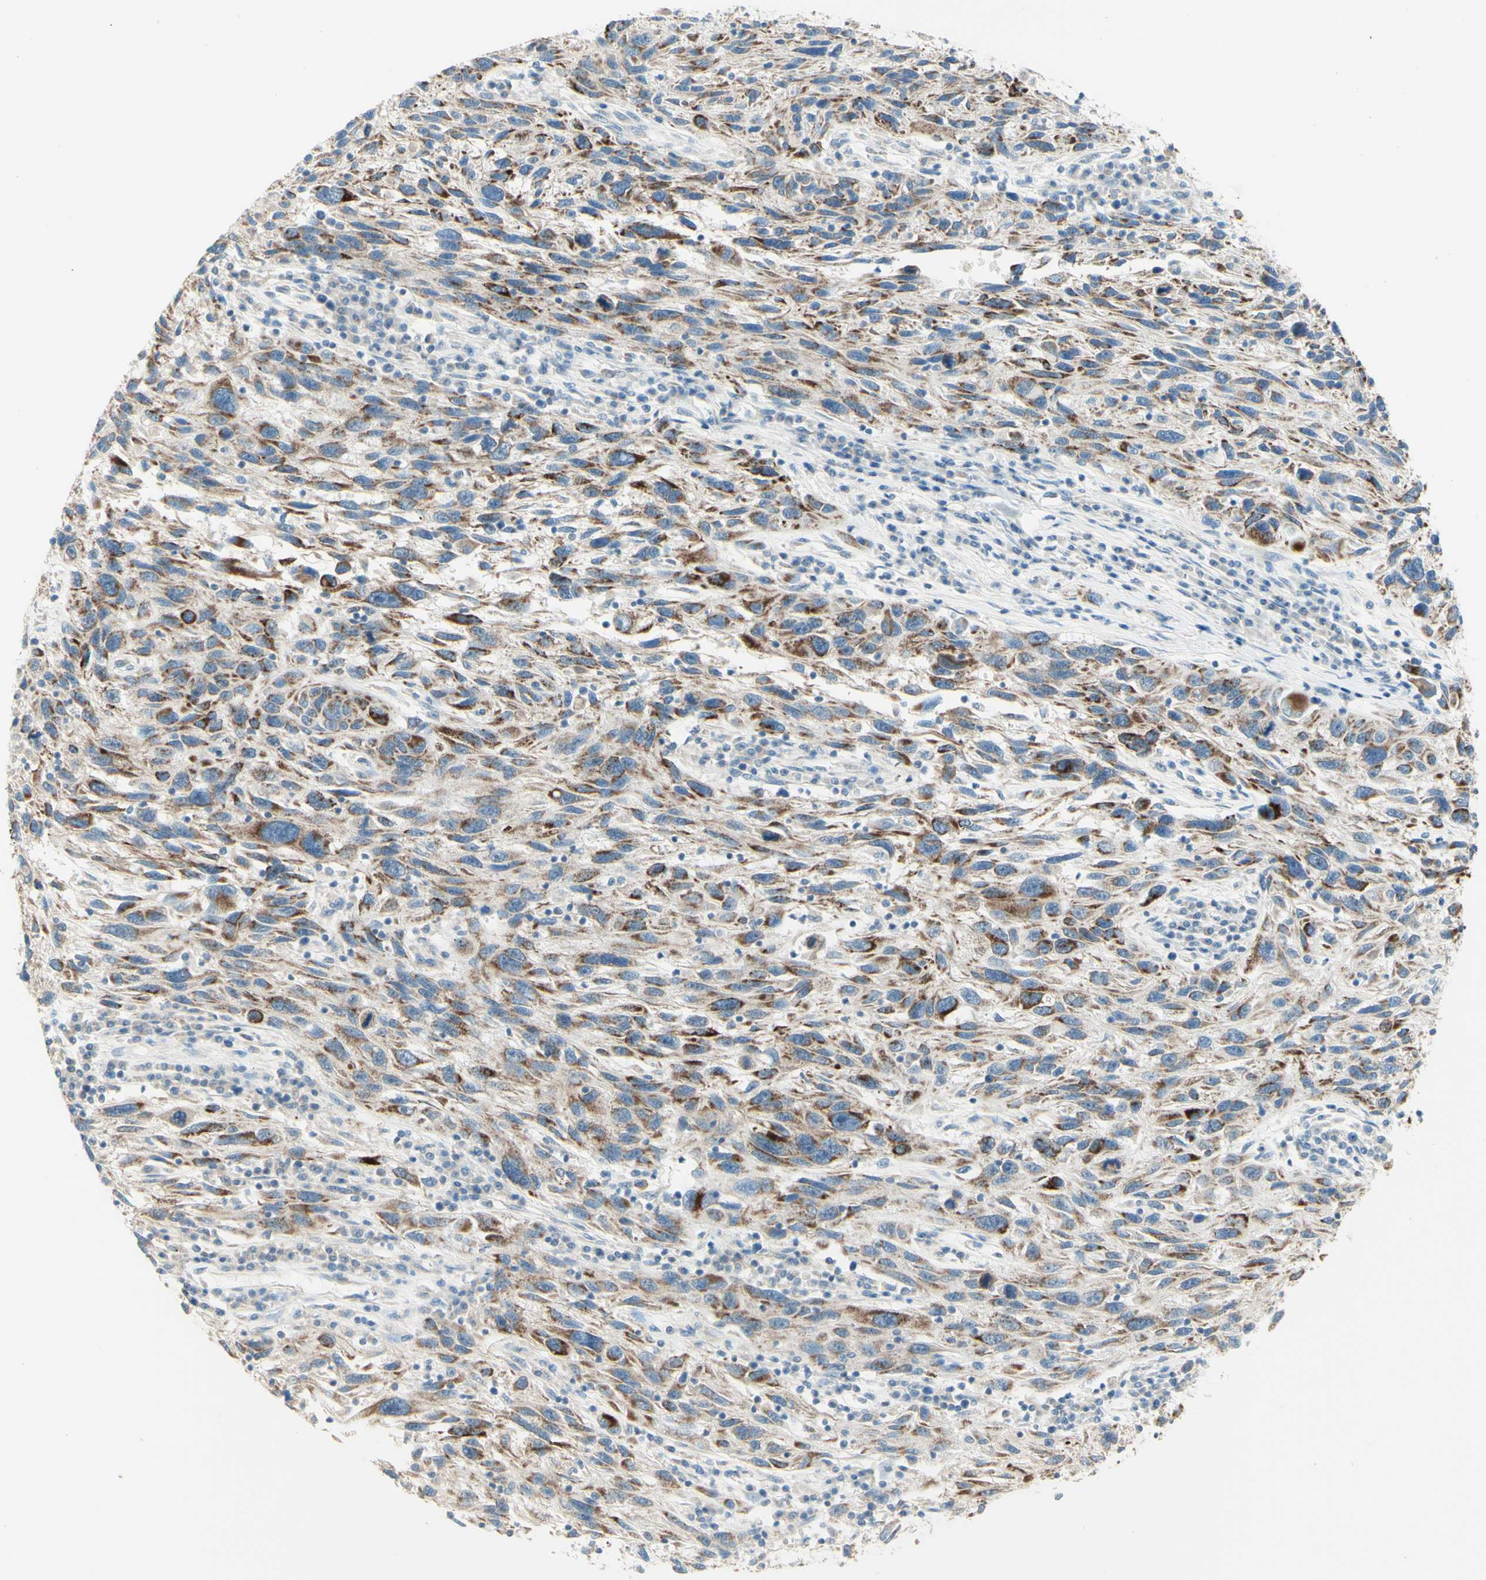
{"staining": {"intensity": "strong", "quantity": ">75%", "location": "cytoplasmic/membranous"}, "tissue": "melanoma", "cell_type": "Tumor cells", "image_type": "cancer", "snomed": [{"axis": "morphology", "description": "Malignant melanoma, NOS"}, {"axis": "topography", "description": "Skin"}], "caption": "Approximately >75% of tumor cells in malignant melanoma reveal strong cytoplasmic/membranous protein positivity as visualized by brown immunohistochemical staining.", "gene": "ARMC10", "patient": {"sex": "male", "age": 53}}